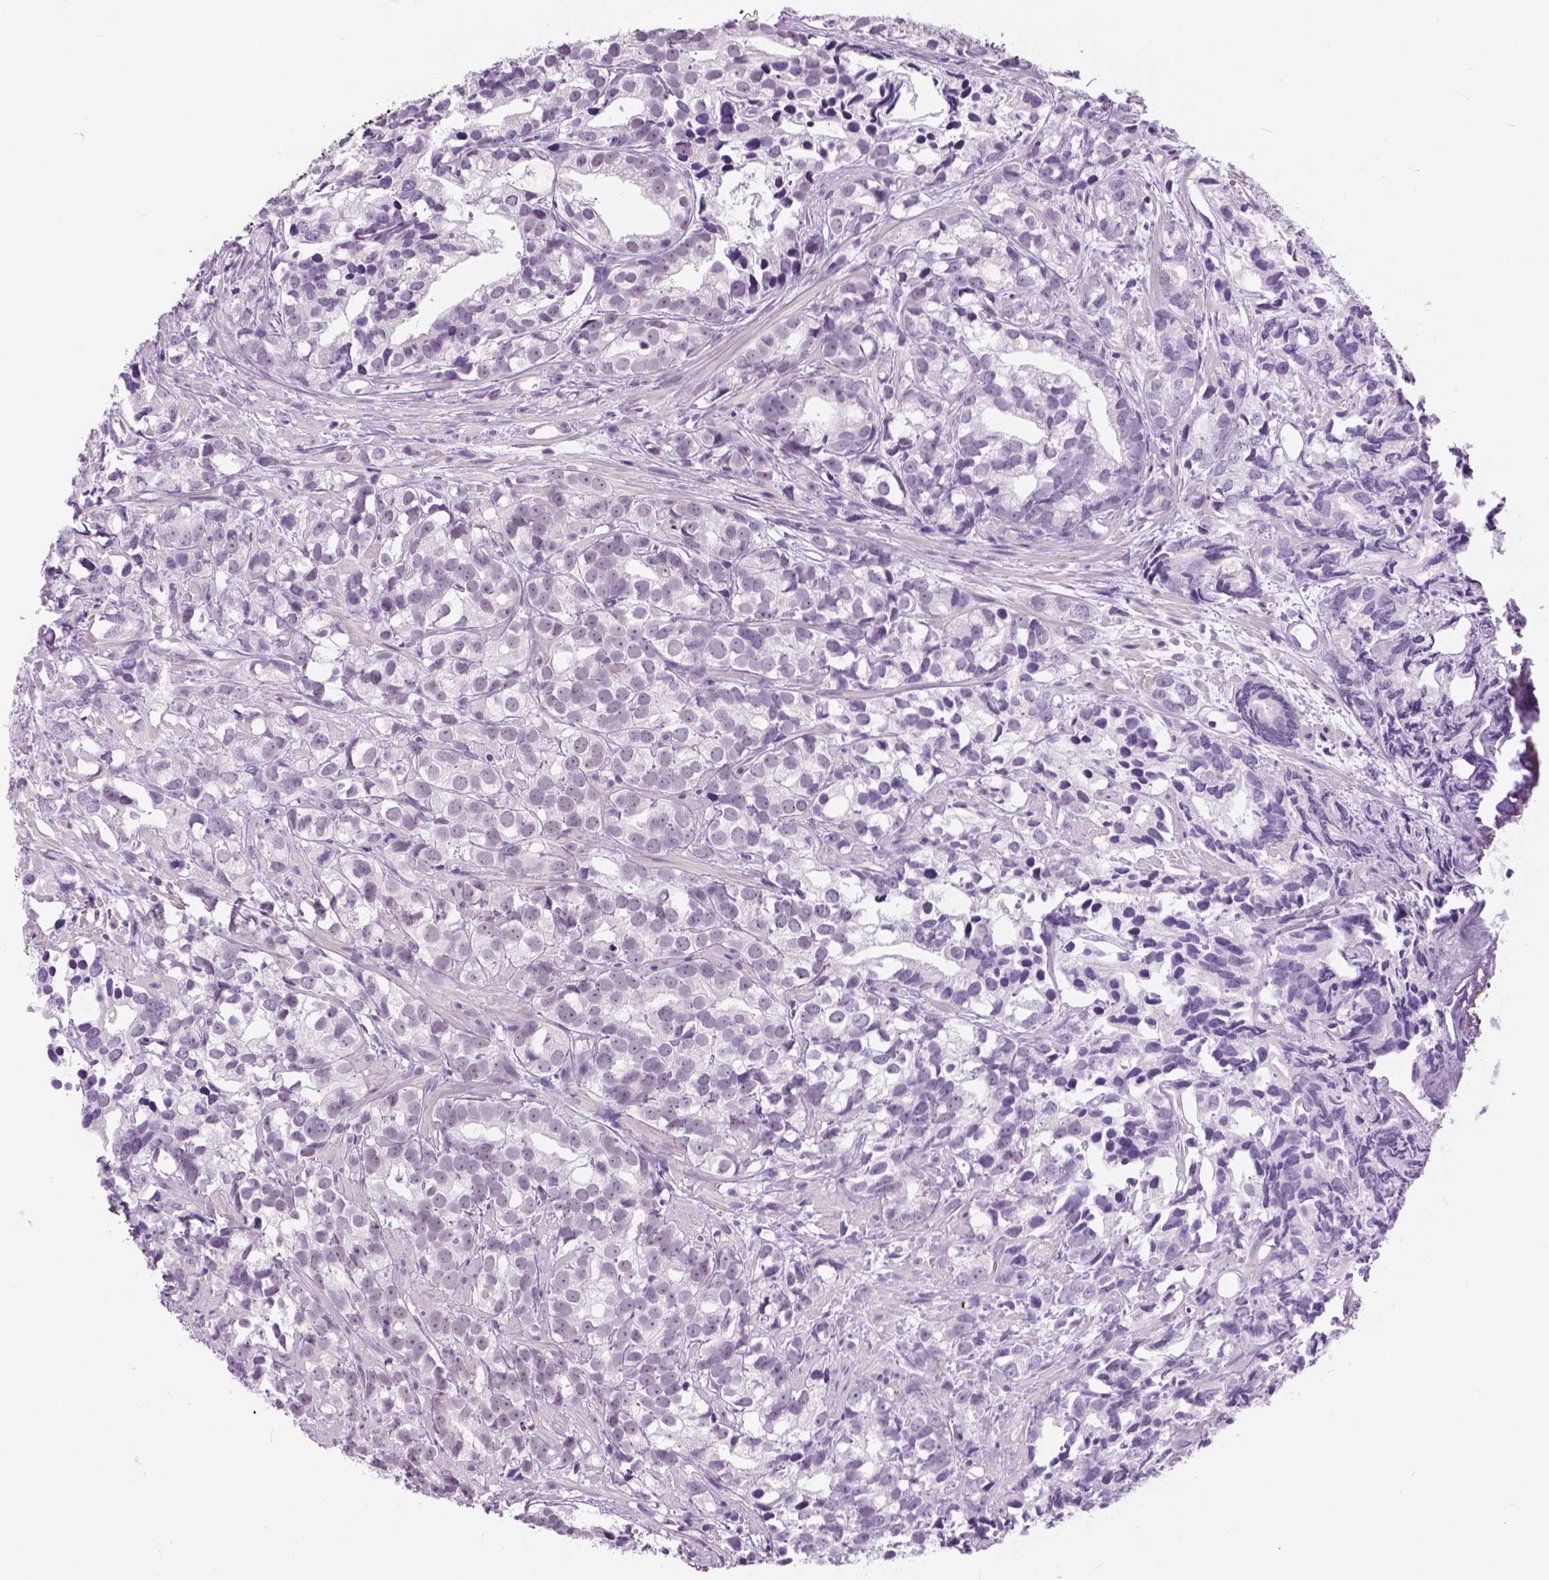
{"staining": {"intensity": "negative", "quantity": "none", "location": "none"}, "tissue": "prostate cancer", "cell_type": "Tumor cells", "image_type": "cancer", "snomed": [{"axis": "morphology", "description": "Adenocarcinoma, High grade"}, {"axis": "topography", "description": "Prostate"}], "caption": "Tumor cells show no significant protein positivity in prostate cancer (high-grade adenocarcinoma).", "gene": "MYOM1", "patient": {"sex": "male", "age": 79}}